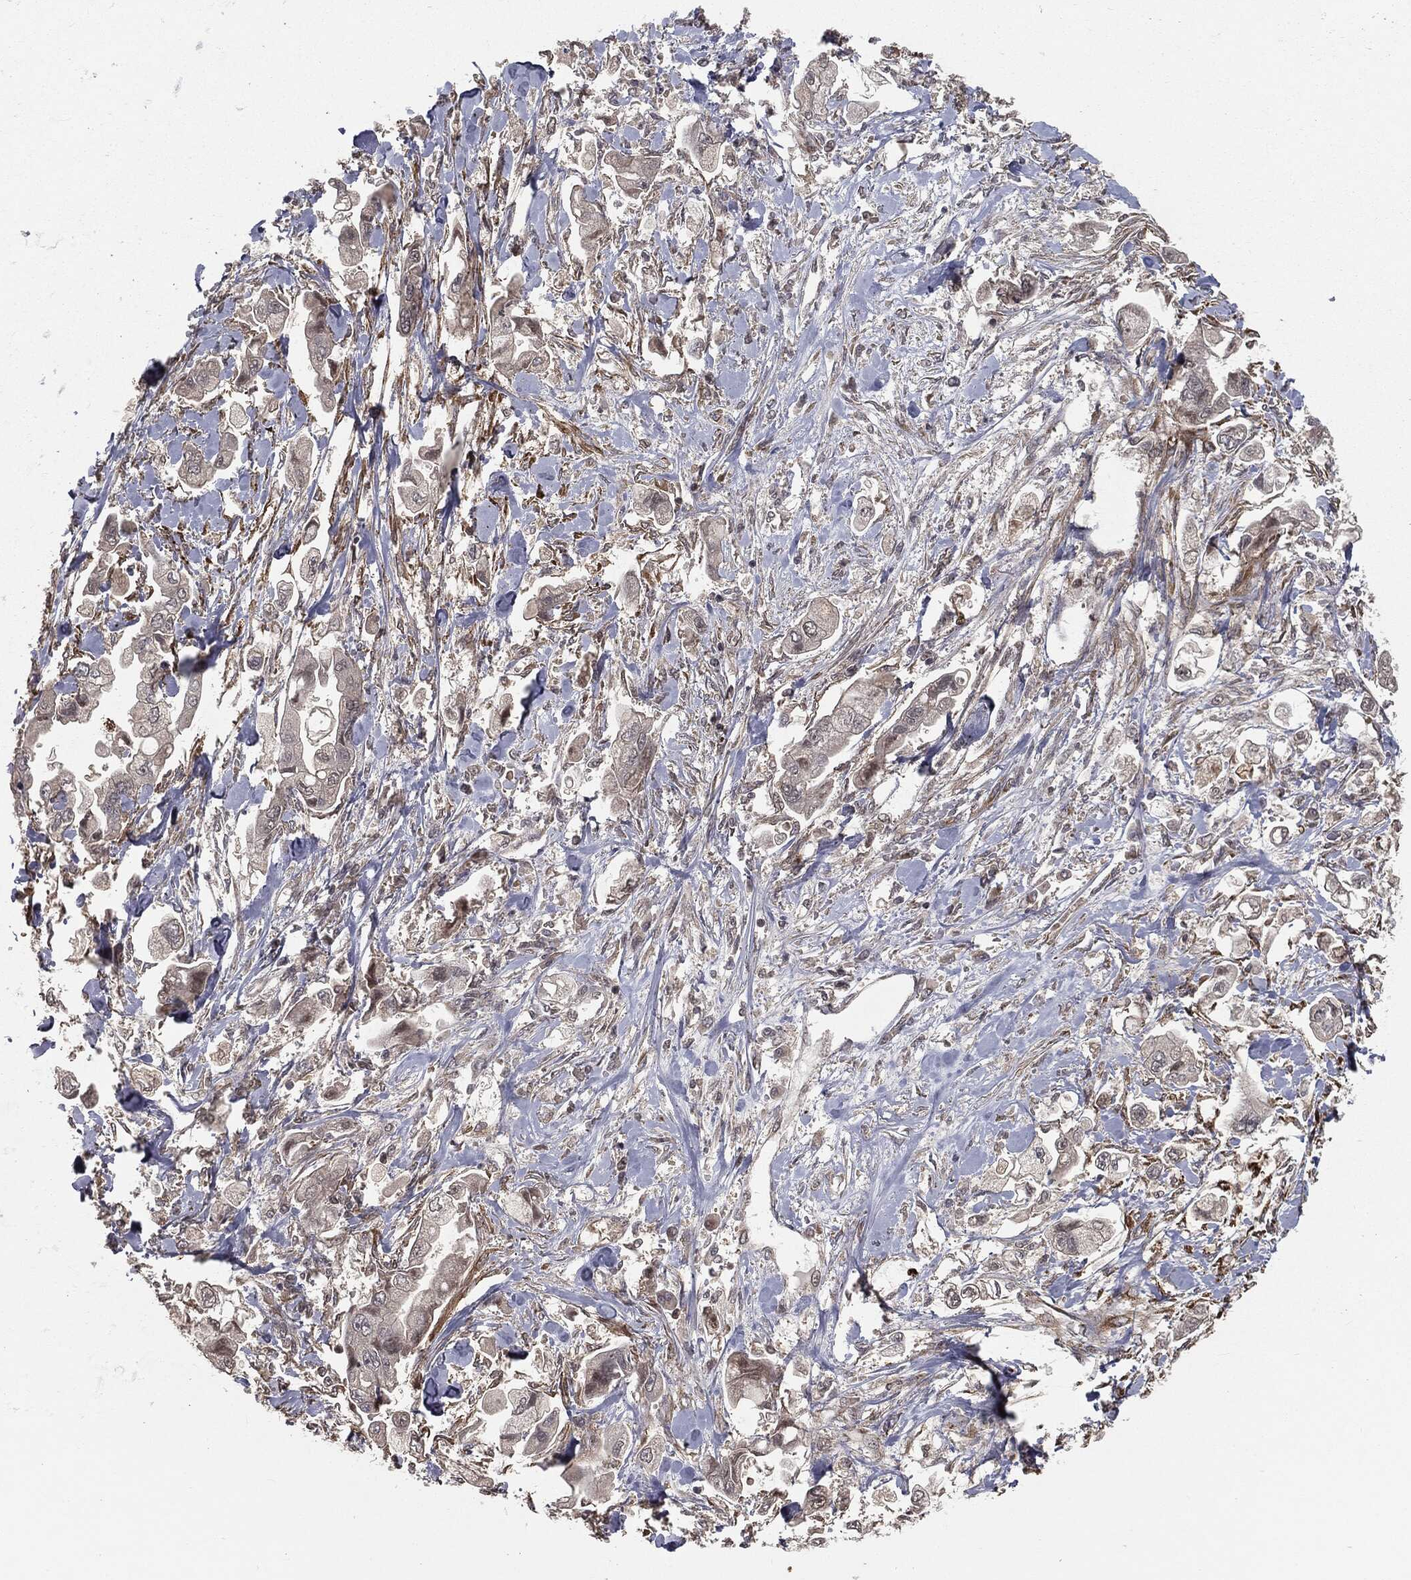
{"staining": {"intensity": "negative", "quantity": "none", "location": "none"}, "tissue": "stomach cancer", "cell_type": "Tumor cells", "image_type": "cancer", "snomed": [{"axis": "morphology", "description": "Adenocarcinoma, NOS"}, {"axis": "topography", "description": "Stomach"}], "caption": "This is a image of immunohistochemistry staining of stomach cancer (adenocarcinoma), which shows no expression in tumor cells.", "gene": "FBXO7", "patient": {"sex": "male", "age": 62}}